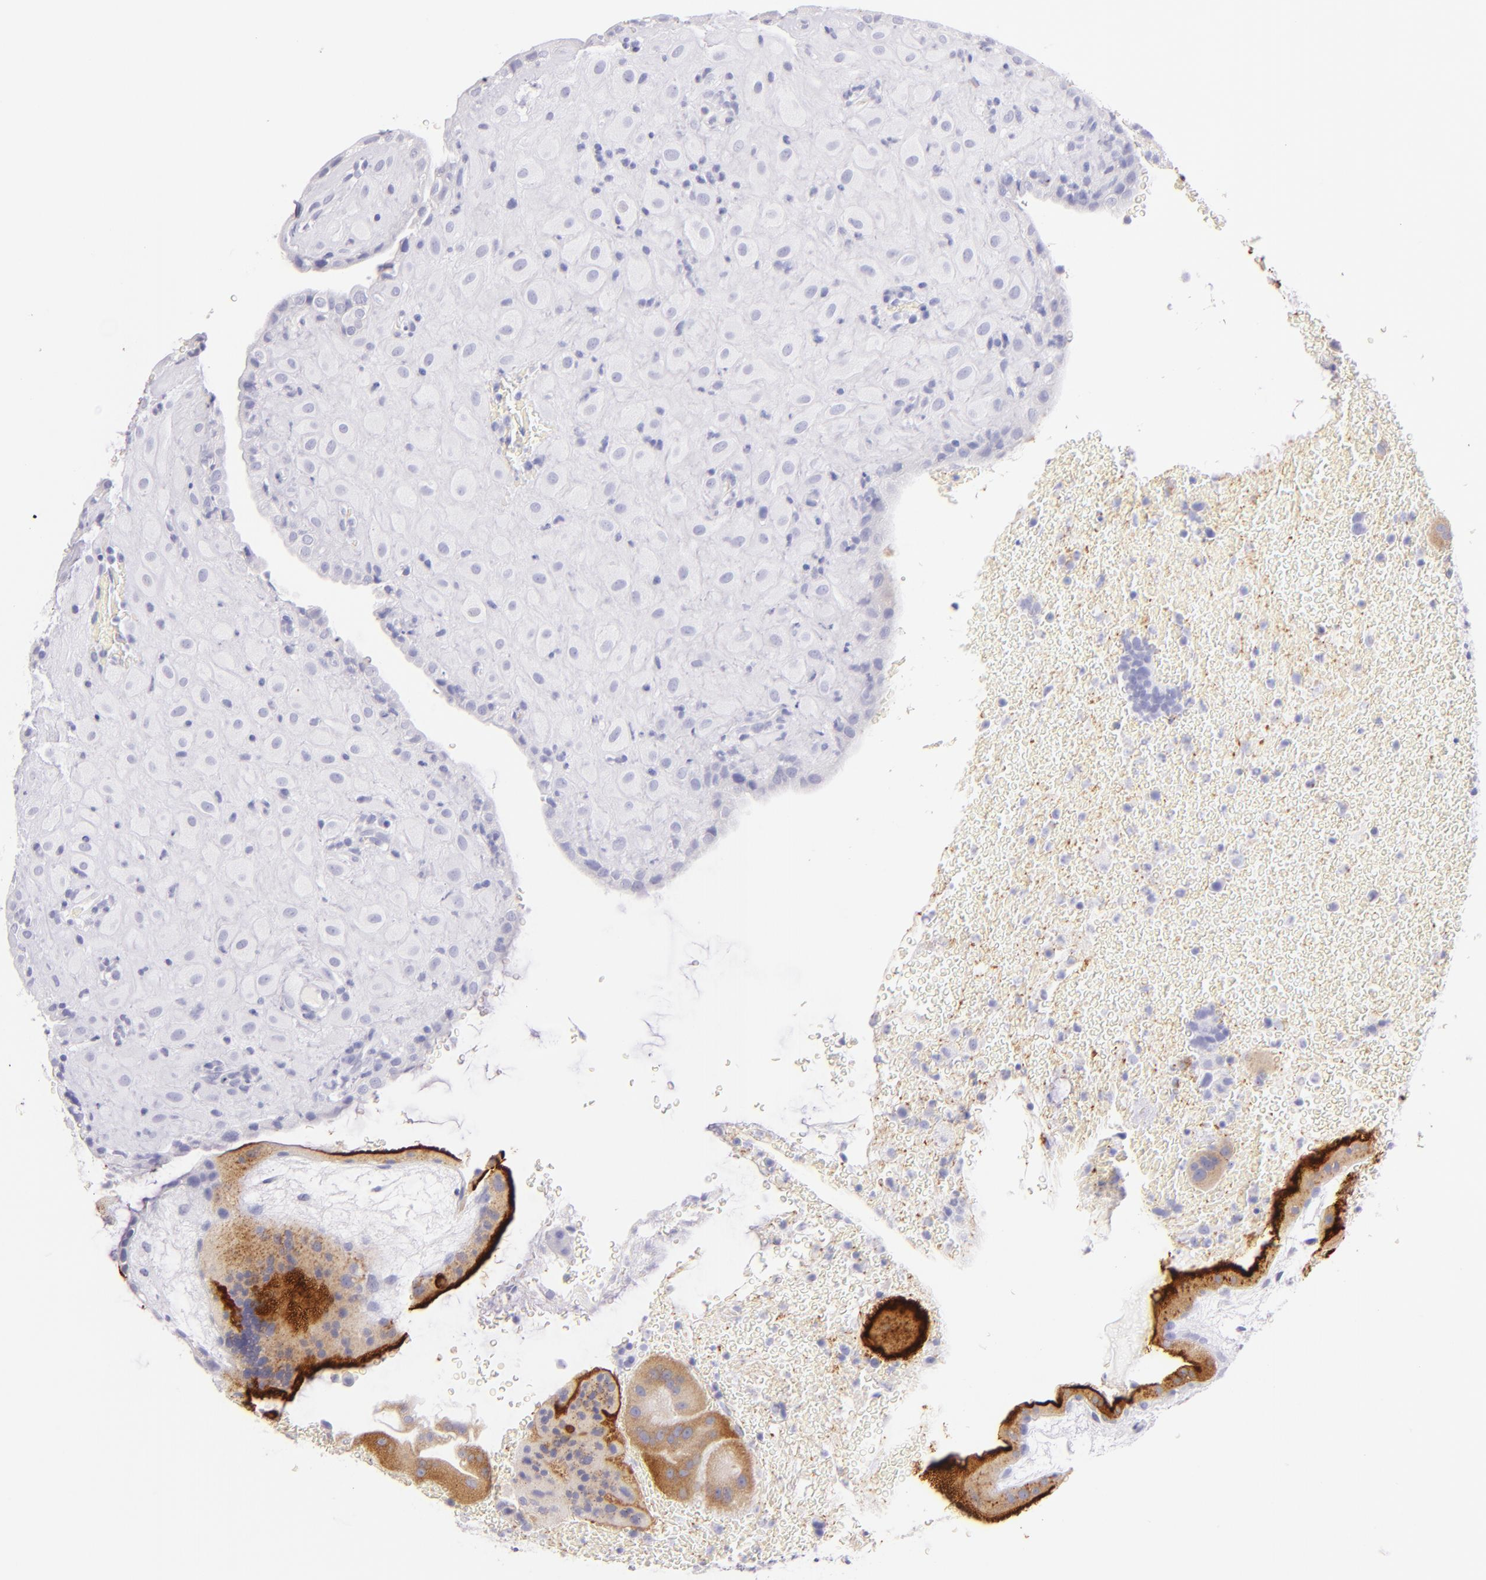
{"staining": {"intensity": "negative", "quantity": "none", "location": "none"}, "tissue": "placenta", "cell_type": "Decidual cells", "image_type": "normal", "snomed": [{"axis": "morphology", "description": "Normal tissue, NOS"}, {"axis": "topography", "description": "Placenta"}], "caption": "A high-resolution histopathology image shows IHC staining of benign placenta, which reveals no significant positivity in decidual cells.", "gene": "SDC1", "patient": {"sex": "female", "age": 19}}